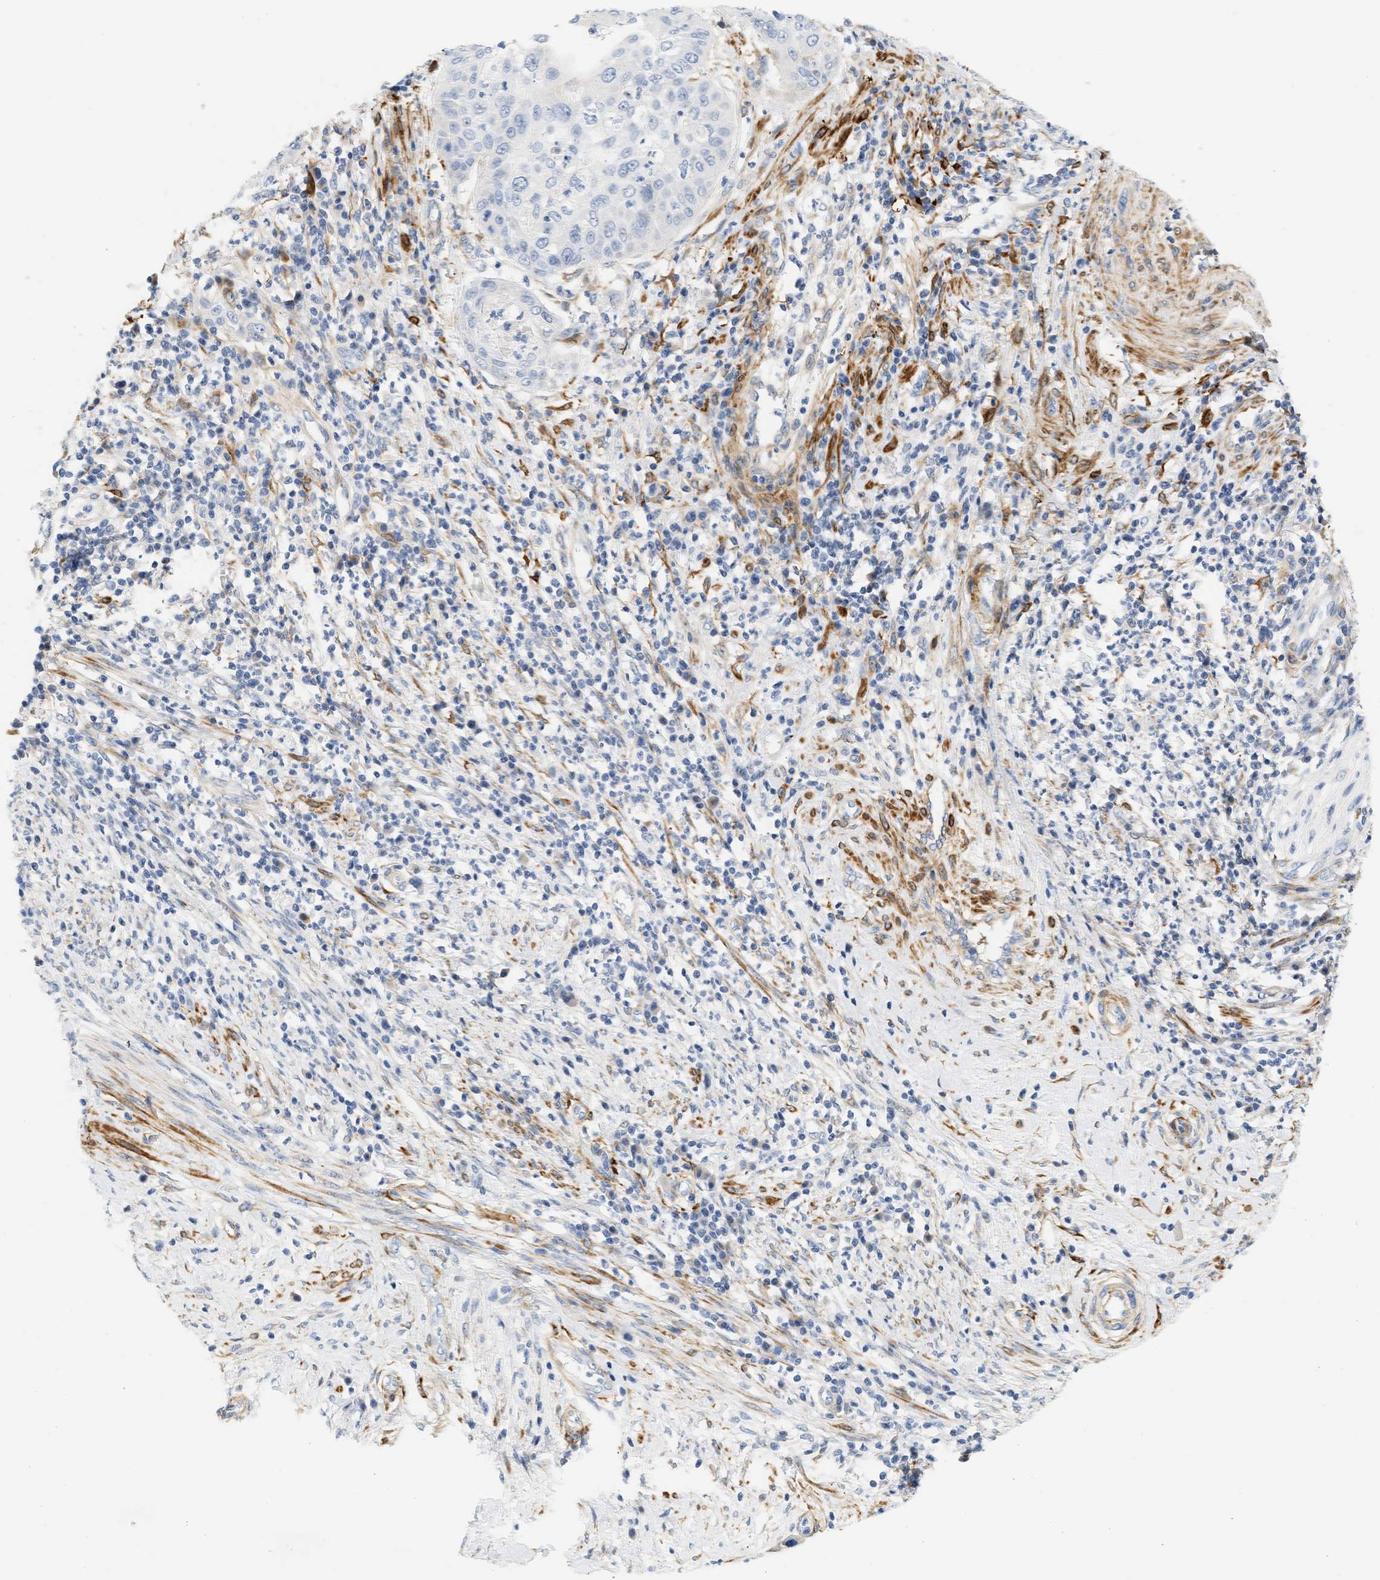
{"staining": {"intensity": "negative", "quantity": "none", "location": "none"}, "tissue": "cervical cancer", "cell_type": "Tumor cells", "image_type": "cancer", "snomed": [{"axis": "morphology", "description": "Normal tissue, NOS"}, {"axis": "morphology", "description": "Squamous cell carcinoma, NOS"}, {"axis": "topography", "description": "Cervix"}], "caption": "This is an immunohistochemistry image of human squamous cell carcinoma (cervical). There is no staining in tumor cells.", "gene": "SLC30A7", "patient": {"sex": "female", "age": 39}}